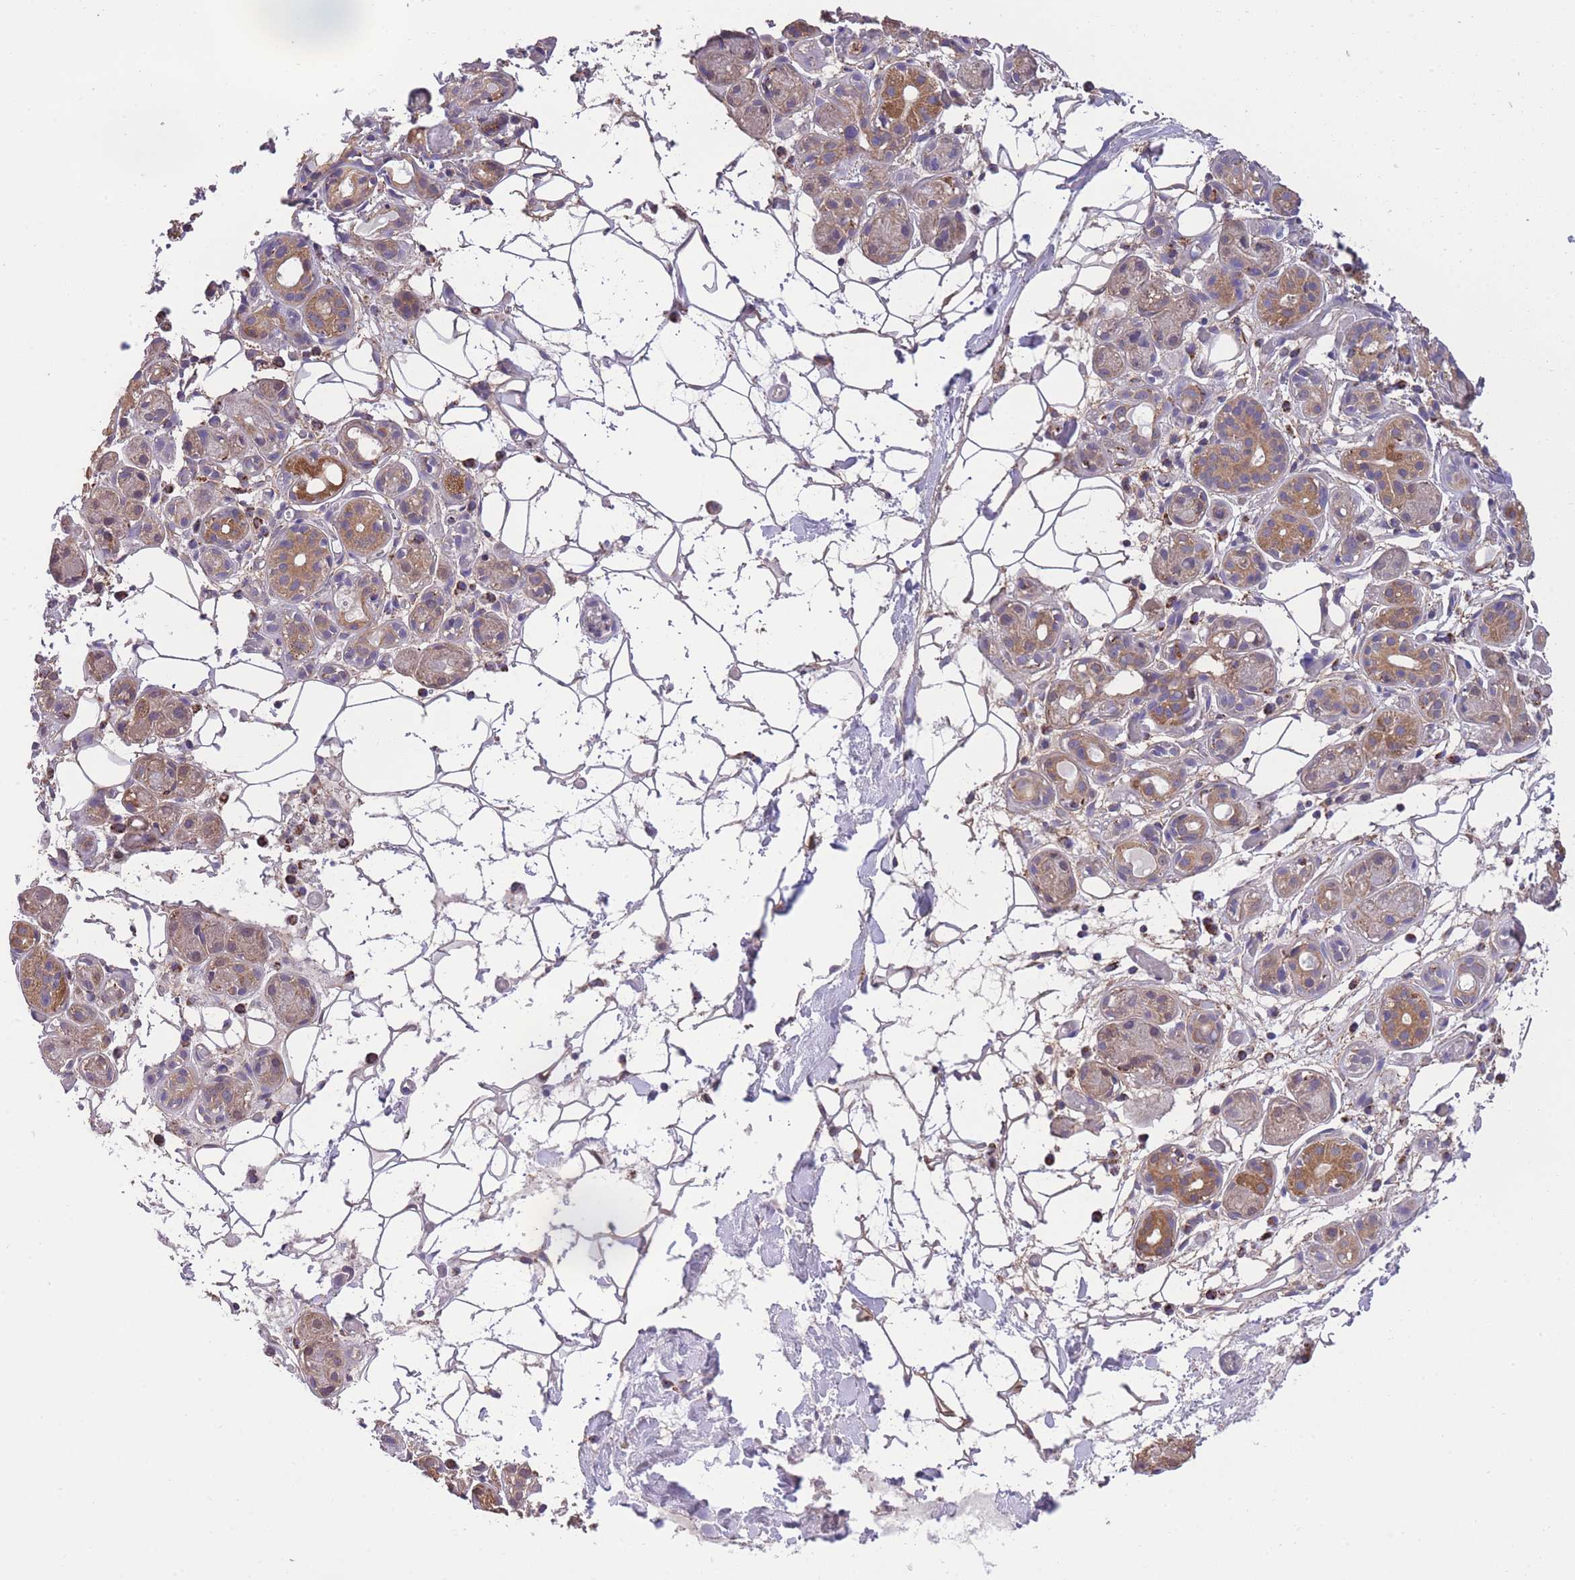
{"staining": {"intensity": "moderate", "quantity": "25%-75%", "location": "cytoplasmic/membranous"}, "tissue": "salivary gland", "cell_type": "Glandular cells", "image_type": "normal", "snomed": [{"axis": "morphology", "description": "Normal tissue, NOS"}, {"axis": "topography", "description": "Salivary gland"}], "caption": "High-power microscopy captured an immunohistochemistry photomicrograph of unremarkable salivary gland, revealing moderate cytoplasmic/membranous expression in about 25%-75% of glandular cells.", "gene": "ST3GAL3", "patient": {"sex": "male", "age": 82}}